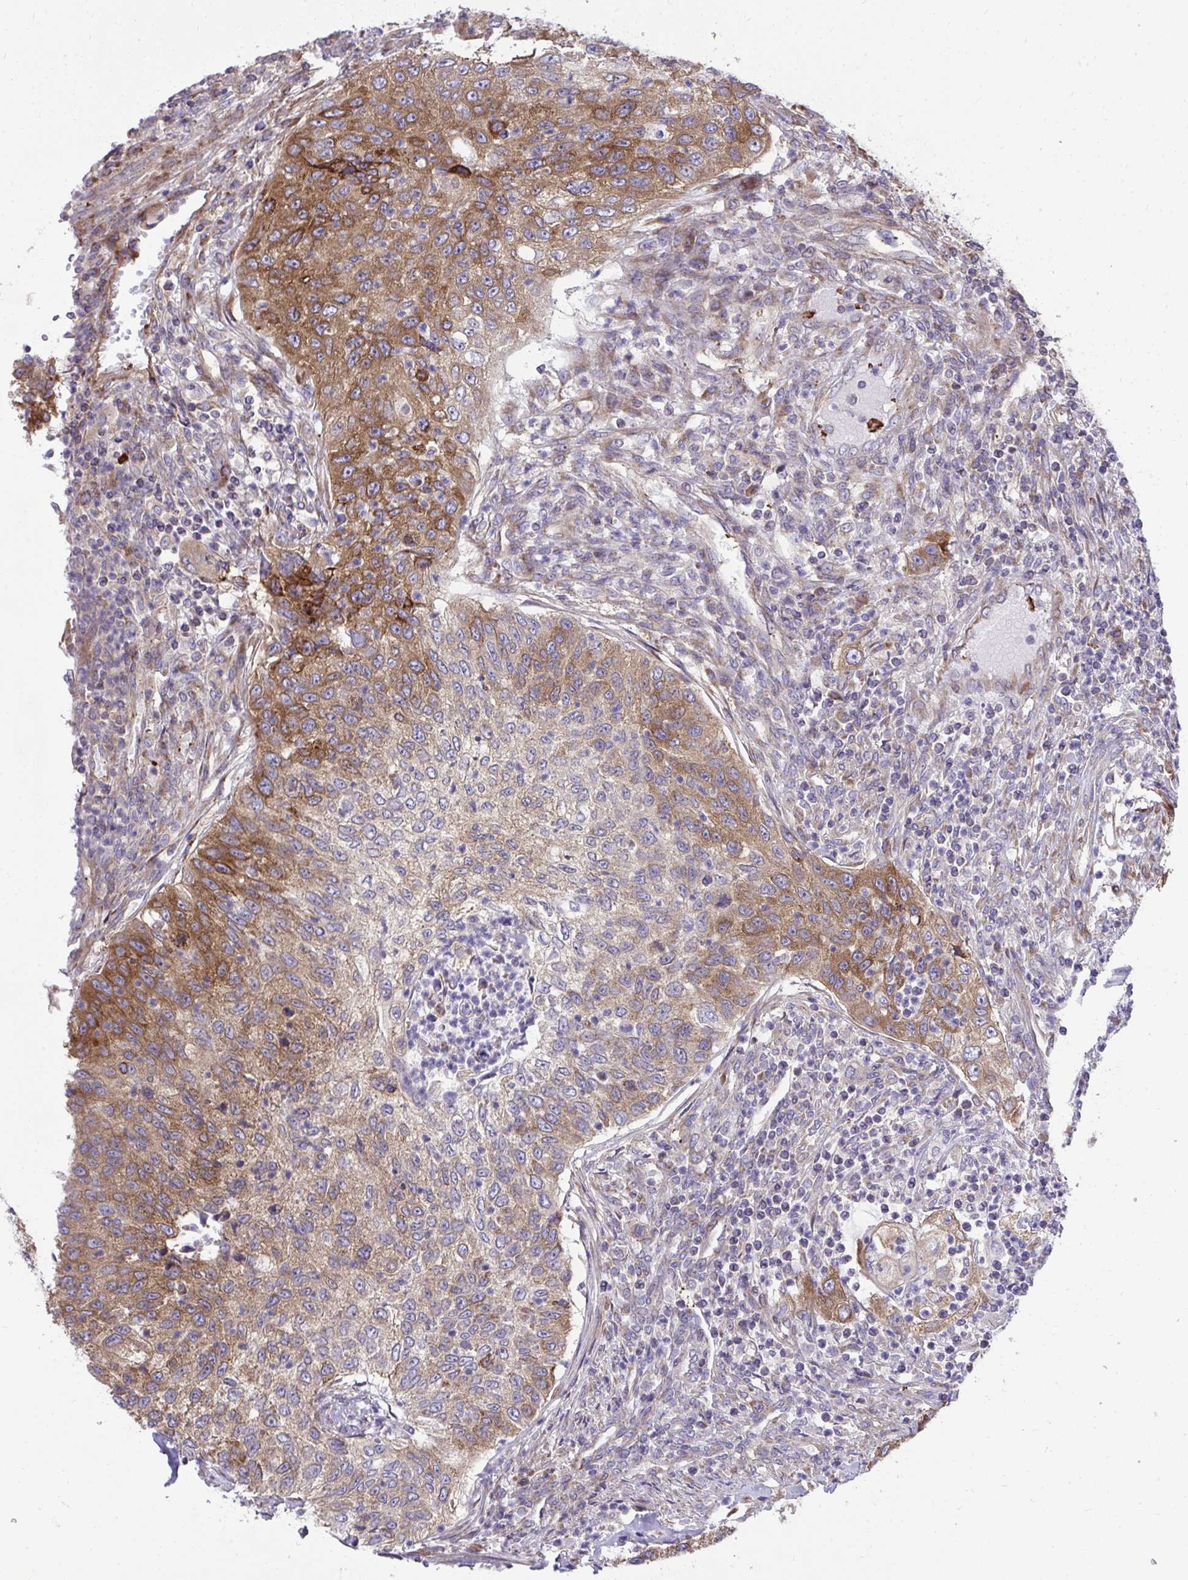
{"staining": {"intensity": "moderate", "quantity": "25%-75%", "location": "cytoplasmic/membranous"}, "tissue": "urothelial cancer", "cell_type": "Tumor cells", "image_type": "cancer", "snomed": [{"axis": "morphology", "description": "Urothelial carcinoma, High grade"}, {"axis": "topography", "description": "Urinary bladder"}], "caption": "Urothelial cancer stained with immunohistochemistry shows moderate cytoplasmic/membranous positivity in approximately 25%-75% of tumor cells. The protein of interest is stained brown, and the nuclei are stained in blue (DAB (3,3'-diaminobenzidine) IHC with brightfield microscopy, high magnification).", "gene": "NMNAT3", "patient": {"sex": "female", "age": 60}}